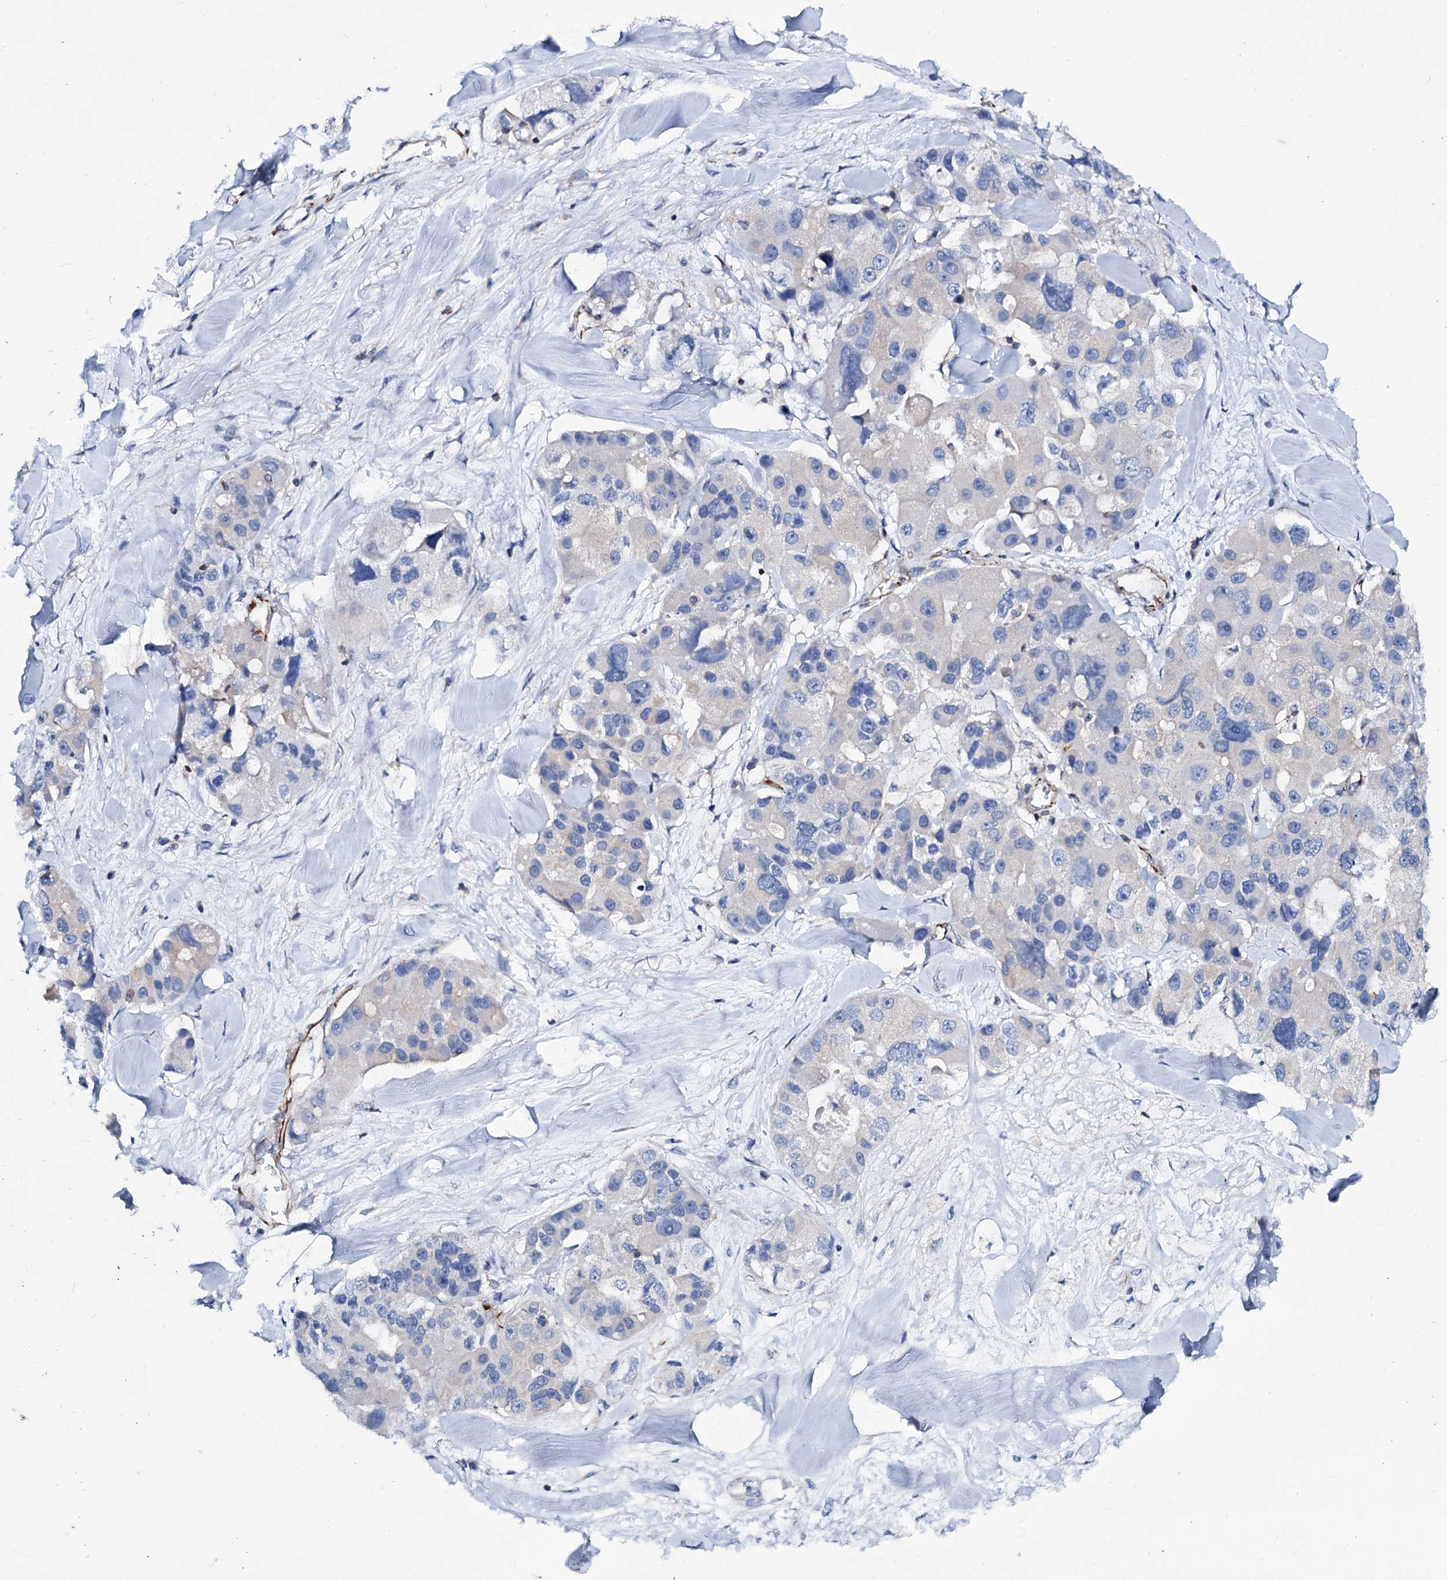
{"staining": {"intensity": "negative", "quantity": "none", "location": "none"}, "tissue": "lung cancer", "cell_type": "Tumor cells", "image_type": "cancer", "snomed": [{"axis": "morphology", "description": "Adenocarcinoma, NOS"}, {"axis": "topography", "description": "Lung"}], "caption": "Lung cancer (adenocarcinoma) stained for a protein using immunohistochemistry (IHC) reveals no positivity tumor cells.", "gene": "AXL", "patient": {"sex": "female", "age": 54}}